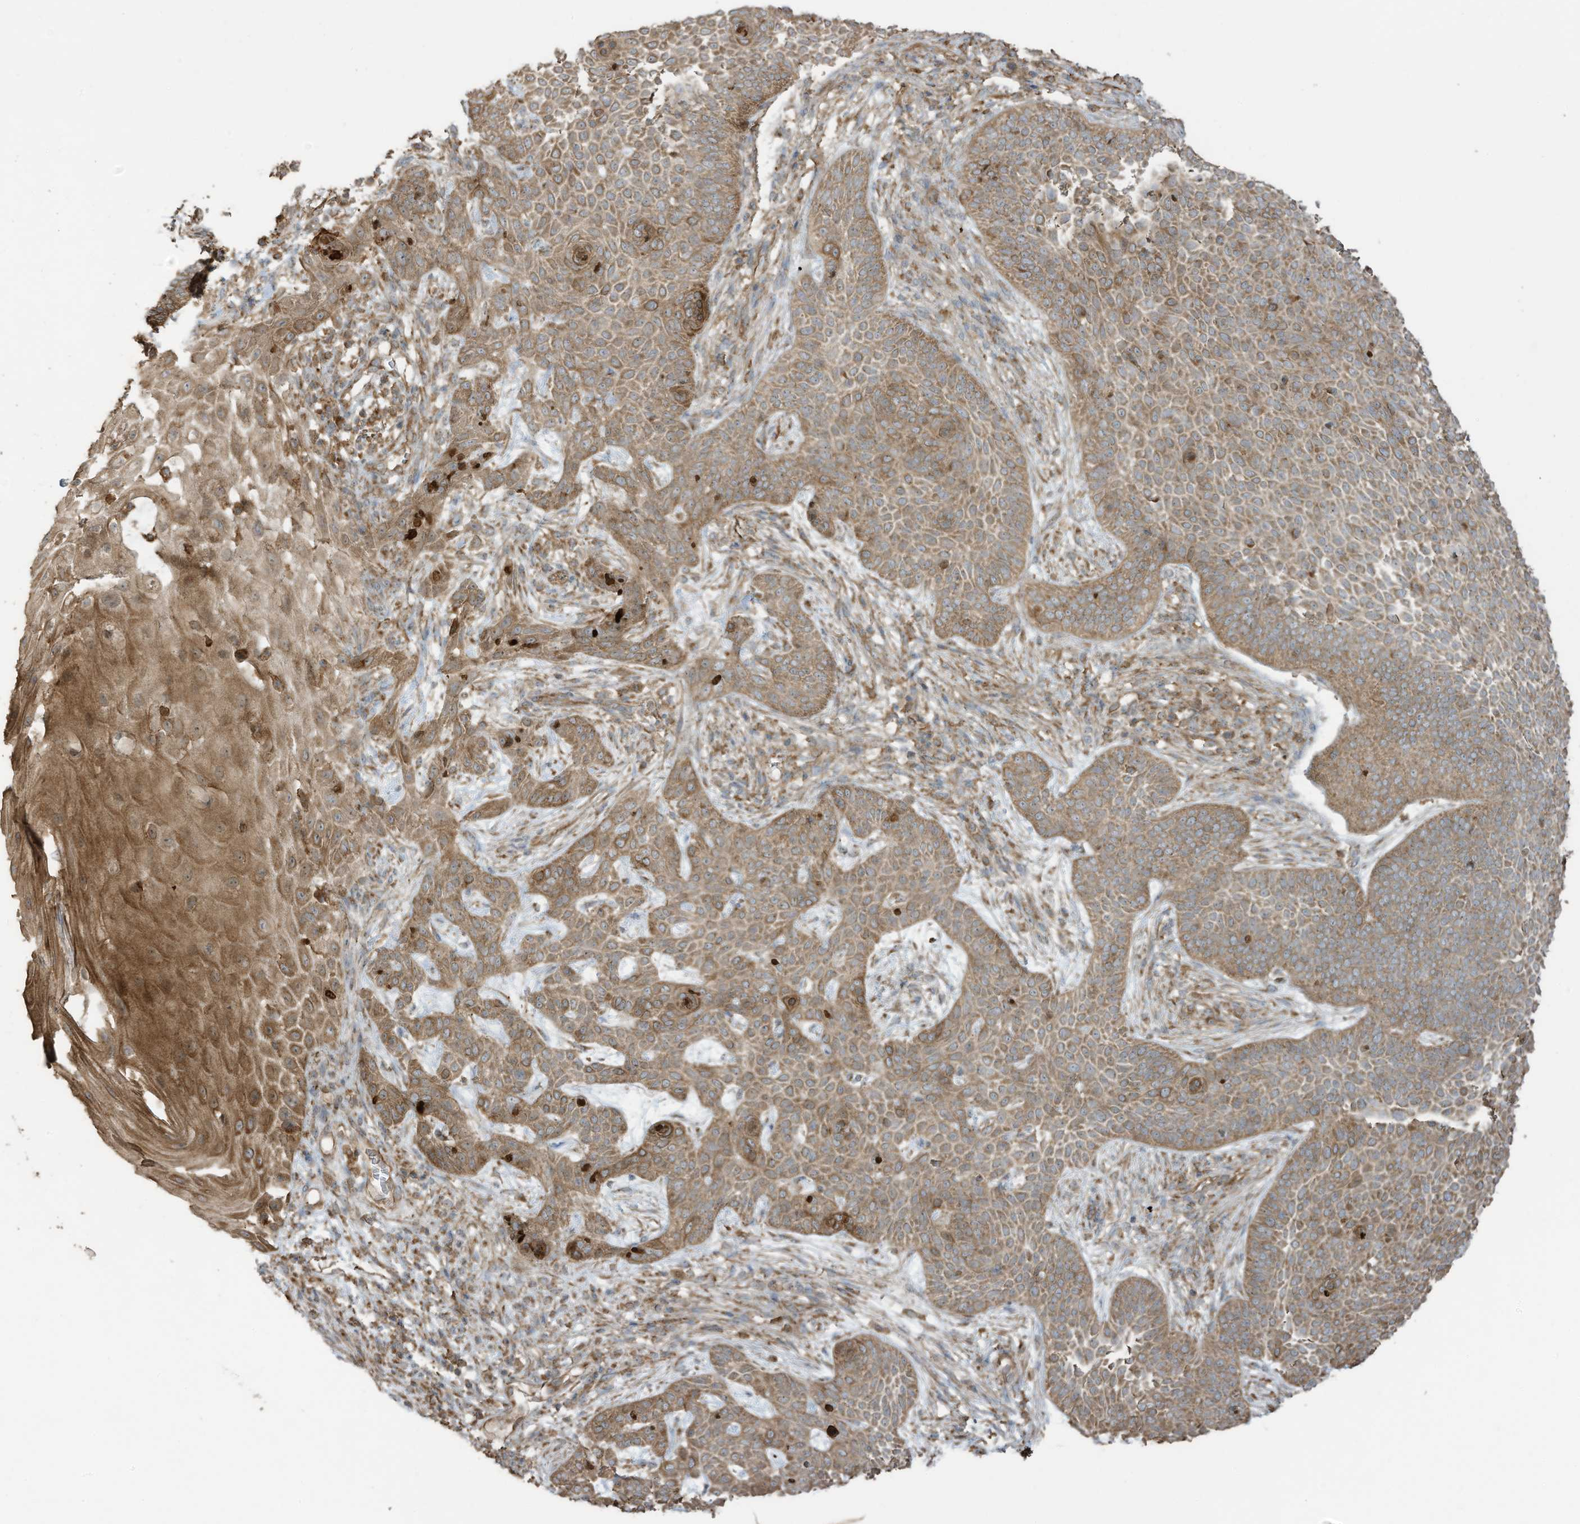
{"staining": {"intensity": "moderate", "quantity": ">75%", "location": "cytoplasmic/membranous"}, "tissue": "skin cancer", "cell_type": "Tumor cells", "image_type": "cancer", "snomed": [{"axis": "morphology", "description": "Basal cell carcinoma"}, {"axis": "topography", "description": "Skin"}], "caption": "There is medium levels of moderate cytoplasmic/membranous expression in tumor cells of basal cell carcinoma (skin), as demonstrated by immunohistochemical staining (brown color).", "gene": "CGAS", "patient": {"sex": "male", "age": 85}}